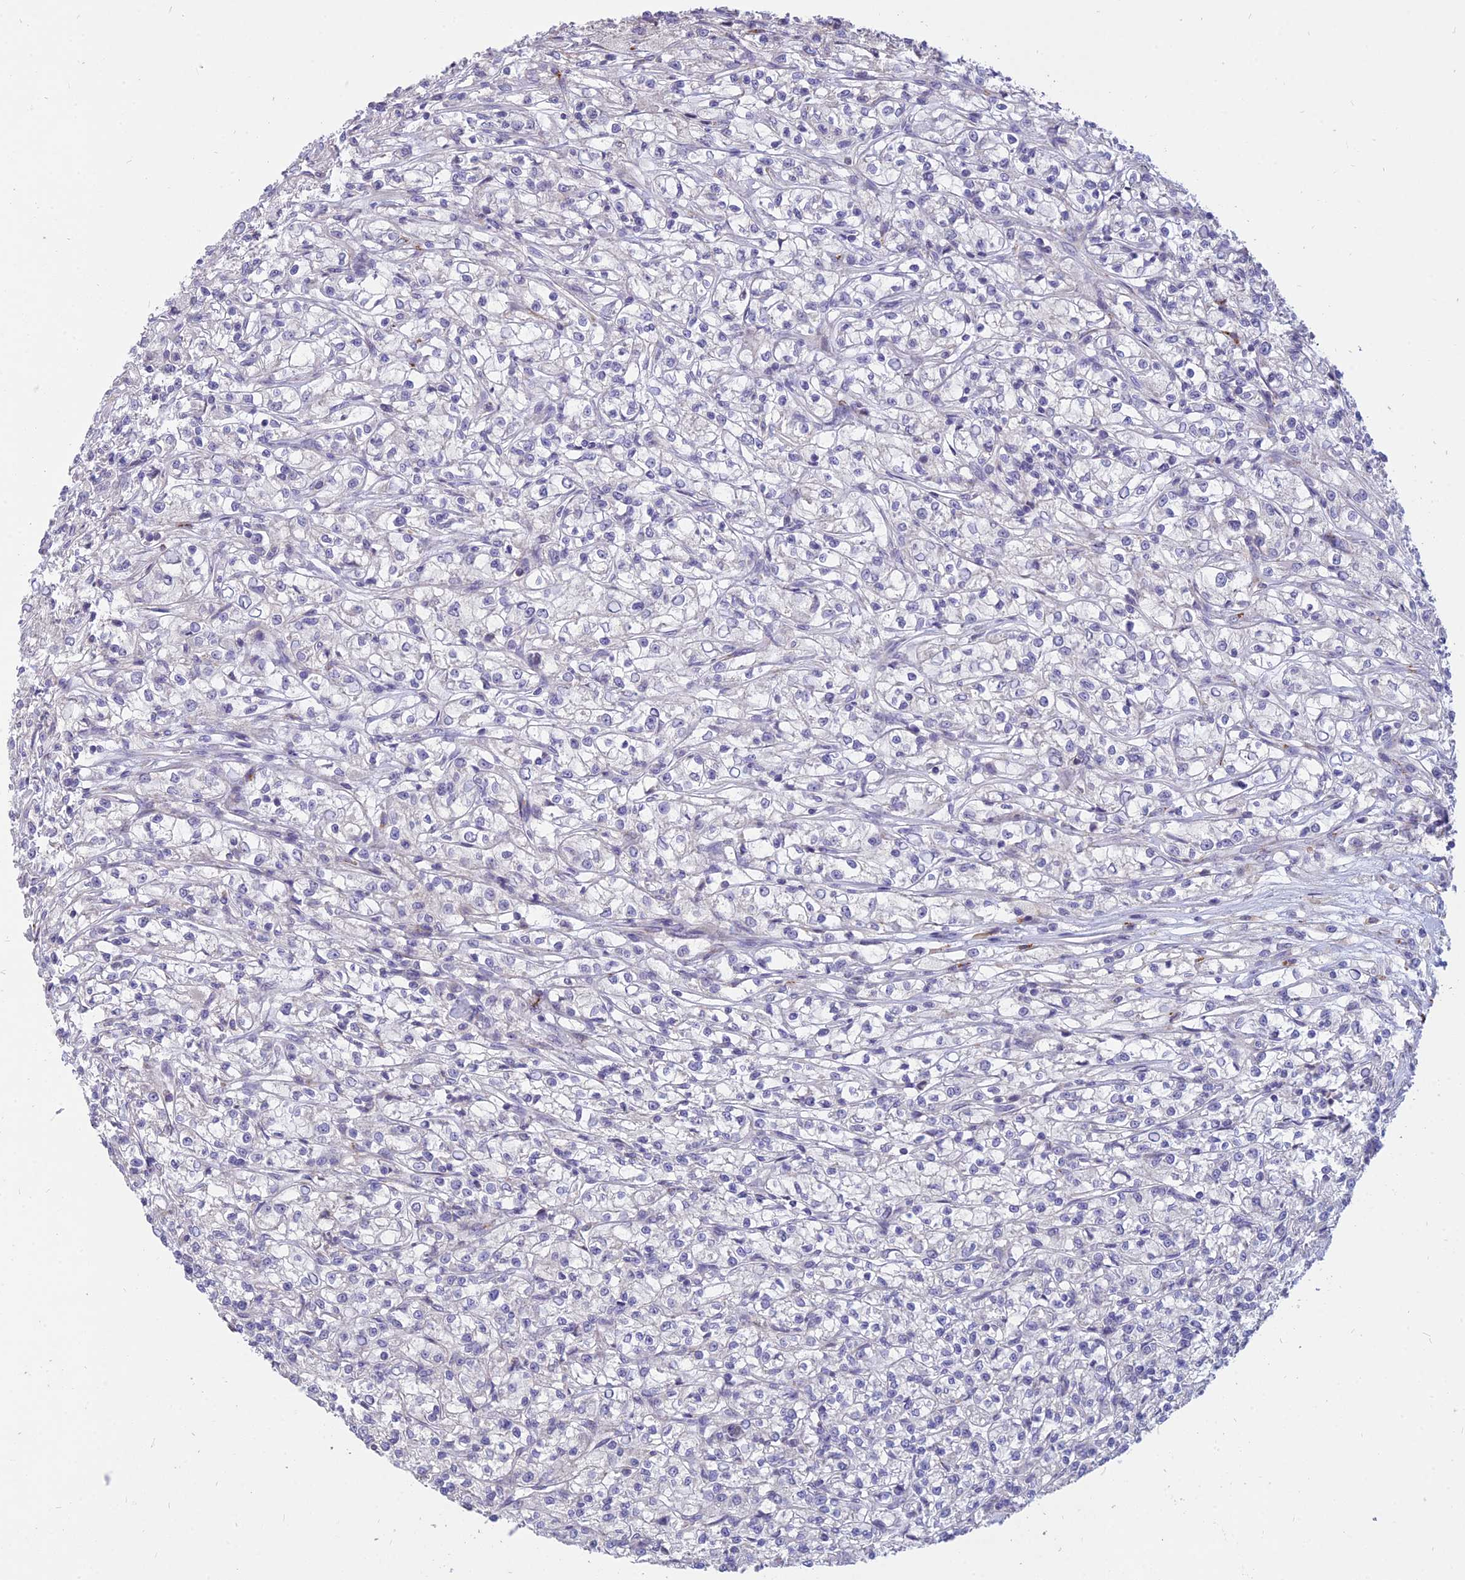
{"staining": {"intensity": "negative", "quantity": "none", "location": "none"}, "tissue": "renal cancer", "cell_type": "Tumor cells", "image_type": "cancer", "snomed": [{"axis": "morphology", "description": "Adenocarcinoma, NOS"}, {"axis": "topography", "description": "Kidney"}], "caption": "Adenocarcinoma (renal) was stained to show a protein in brown. There is no significant expression in tumor cells.", "gene": "ST3GAL6", "patient": {"sex": "female", "age": 59}}